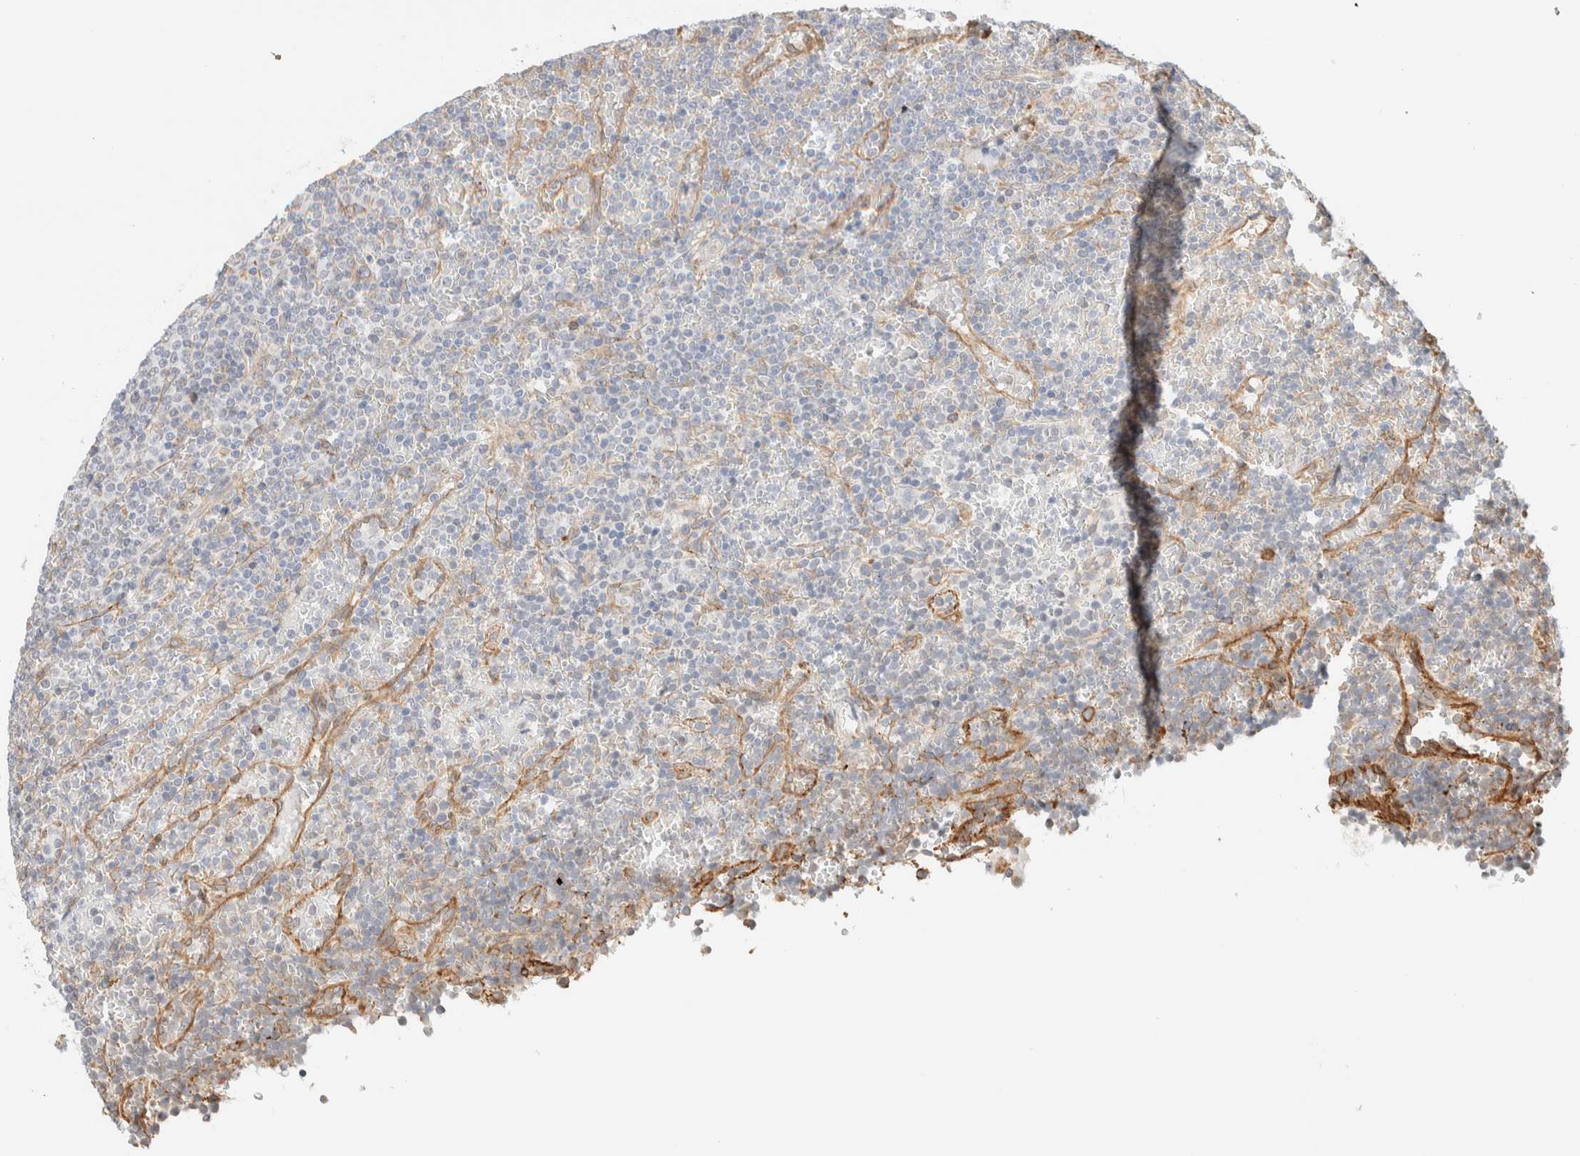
{"staining": {"intensity": "negative", "quantity": "none", "location": "none"}, "tissue": "lymphoma", "cell_type": "Tumor cells", "image_type": "cancer", "snomed": [{"axis": "morphology", "description": "Malignant lymphoma, non-Hodgkin's type, Low grade"}, {"axis": "topography", "description": "Spleen"}], "caption": "IHC histopathology image of lymphoma stained for a protein (brown), which exhibits no positivity in tumor cells.", "gene": "INTS1", "patient": {"sex": "female", "age": 77}}